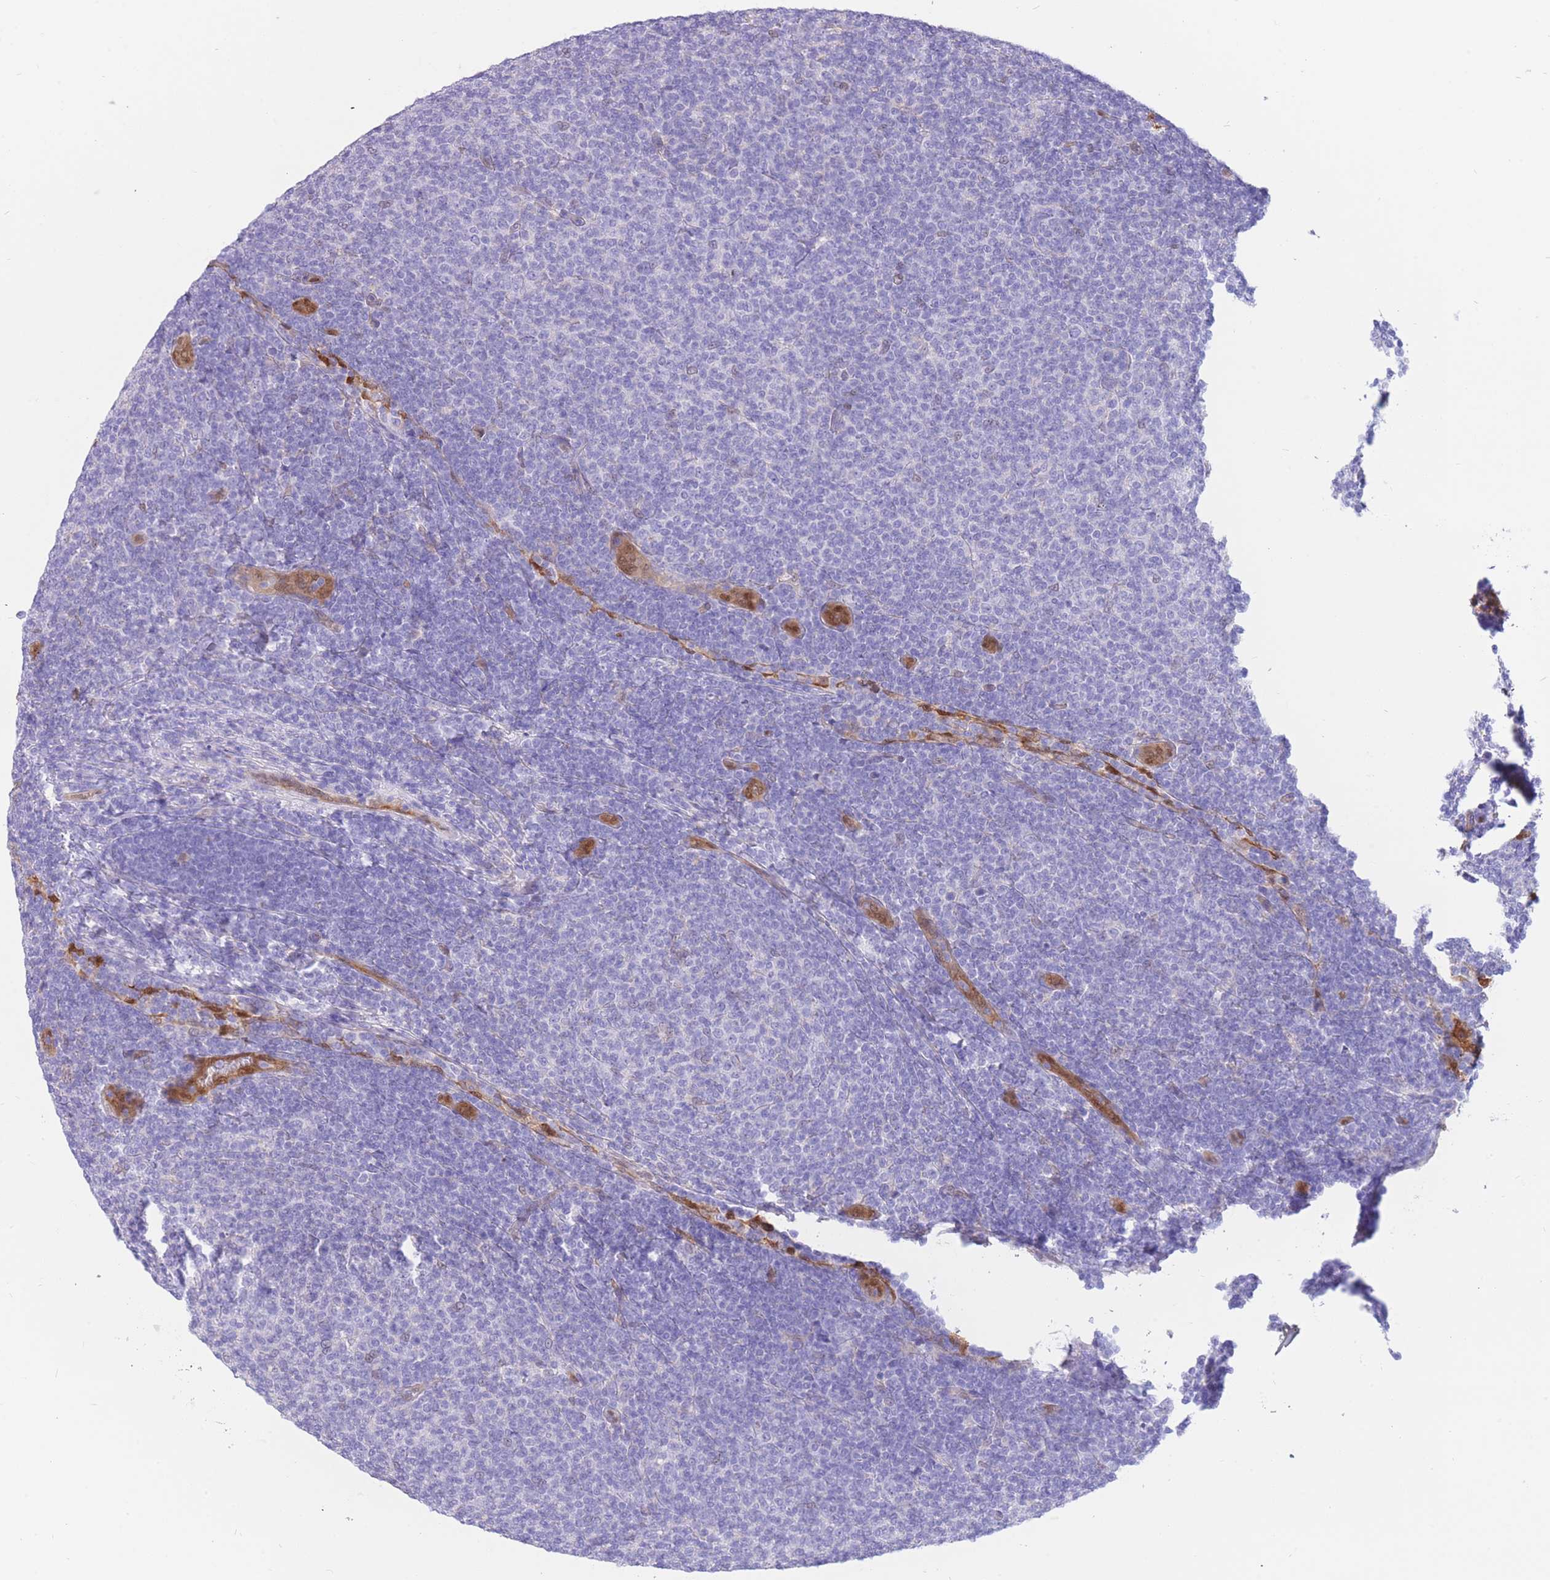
{"staining": {"intensity": "negative", "quantity": "none", "location": "none"}, "tissue": "lymphoma", "cell_type": "Tumor cells", "image_type": "cancer", "snomed": [{"axis": "morphology", "description": "Malignant lymphoma, non-Hodgkin's type, Low grade"}, {"axis": "topography", "description": "Lymph node"}], "caption": "Micrograph shows no protein expression in tumor cells of lymphoma tissue.", "gene": "SULT1A1", "patient": {"sex": "male", "age": 66}}